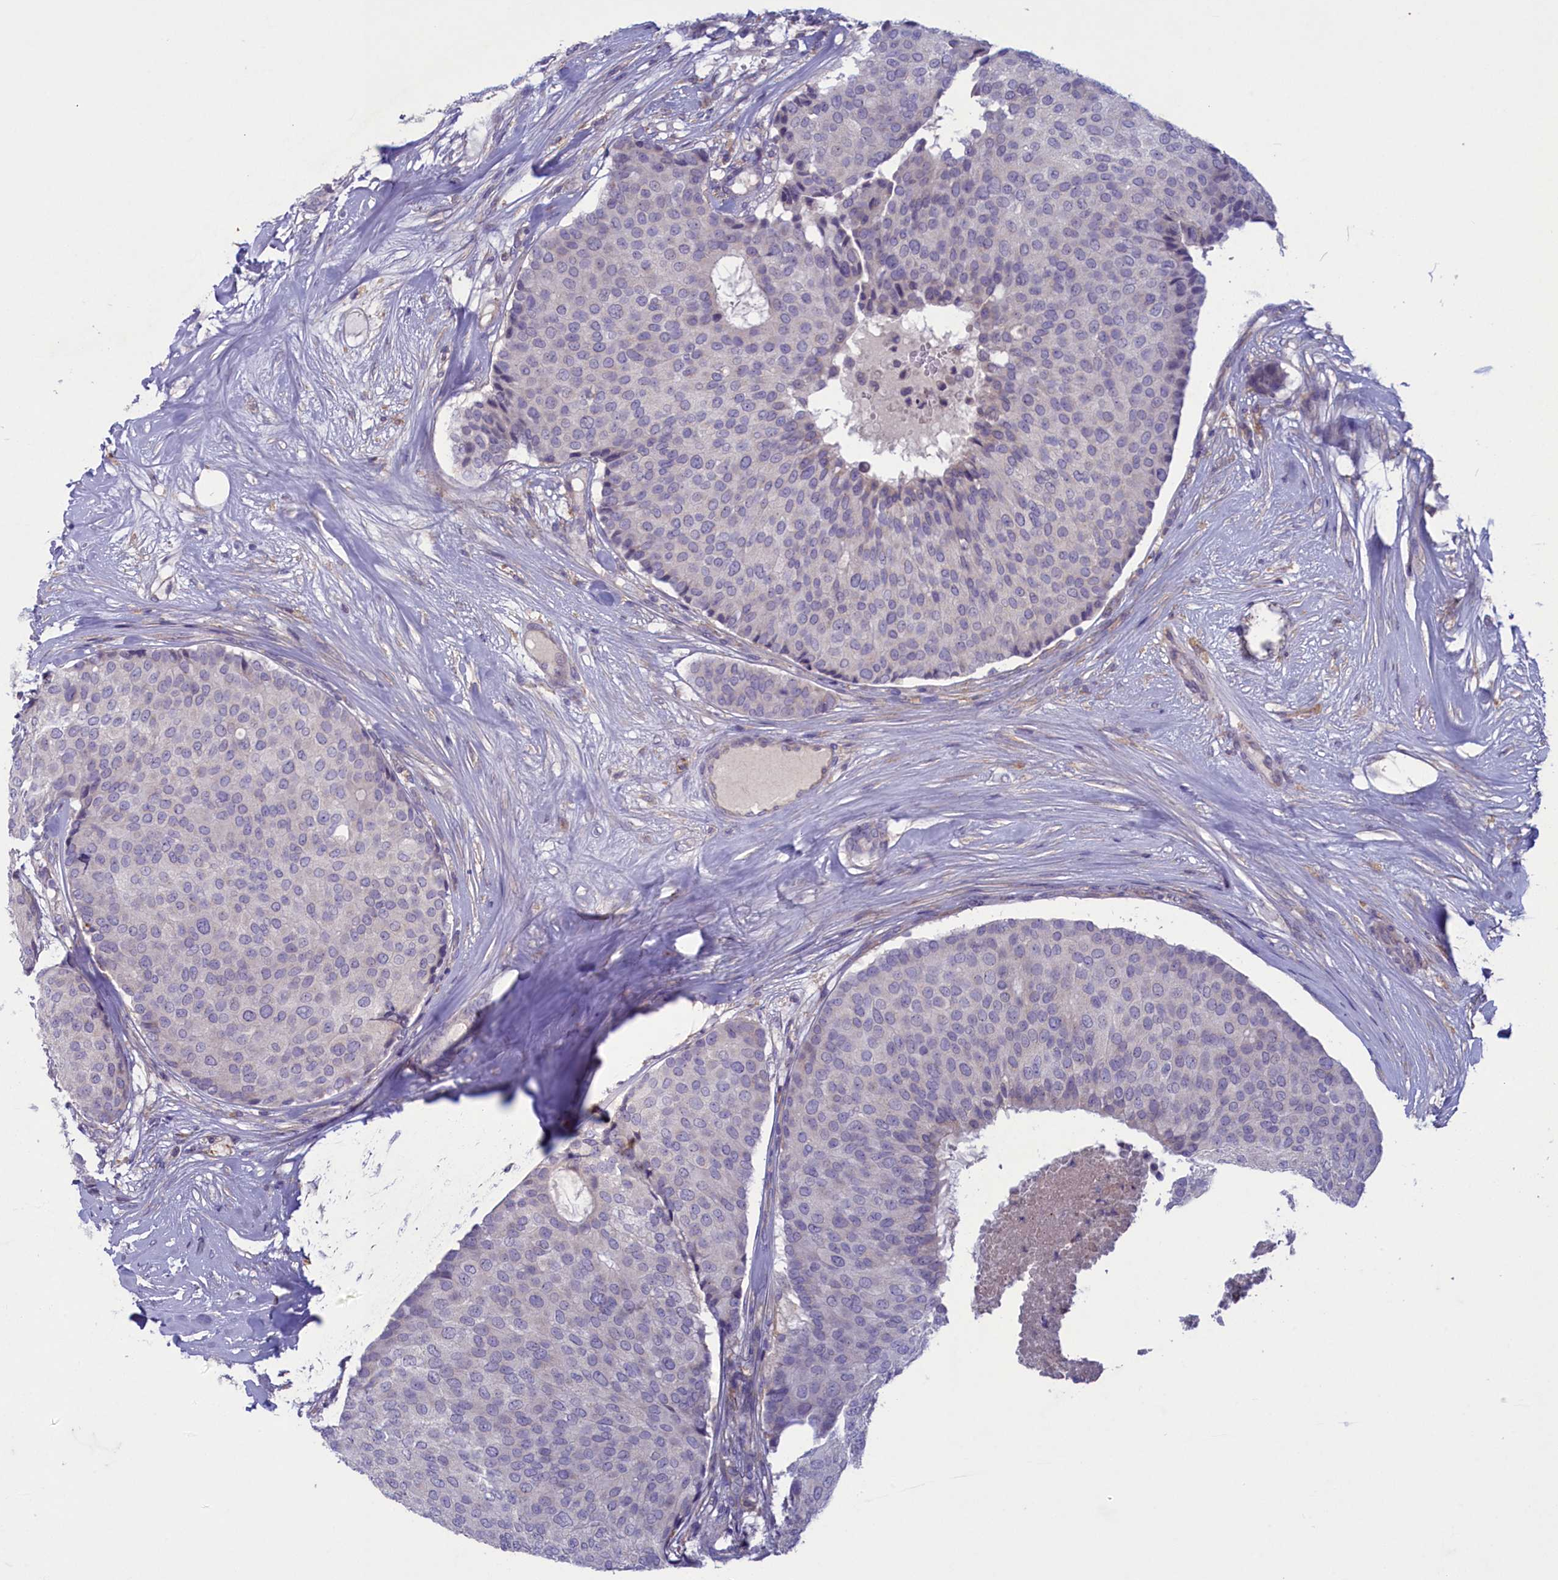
{"staining": {"intensity": "negative", "quantity": "none", "location": "none"}, "tissue": "breast cancer", "cell_type": "Tumor cells", "image_type": "cancer", "snomed": [{"axis": "morphology", "description": "Duct carcinoma"}, {"axis": "topography", "description": "Breast"}], "caption": "Breast cancer stained for a protein using IHC shows no positivity tumor cells.", "gene": "PLEKHG6", "patient": {"sex": "female", "age": 75}}